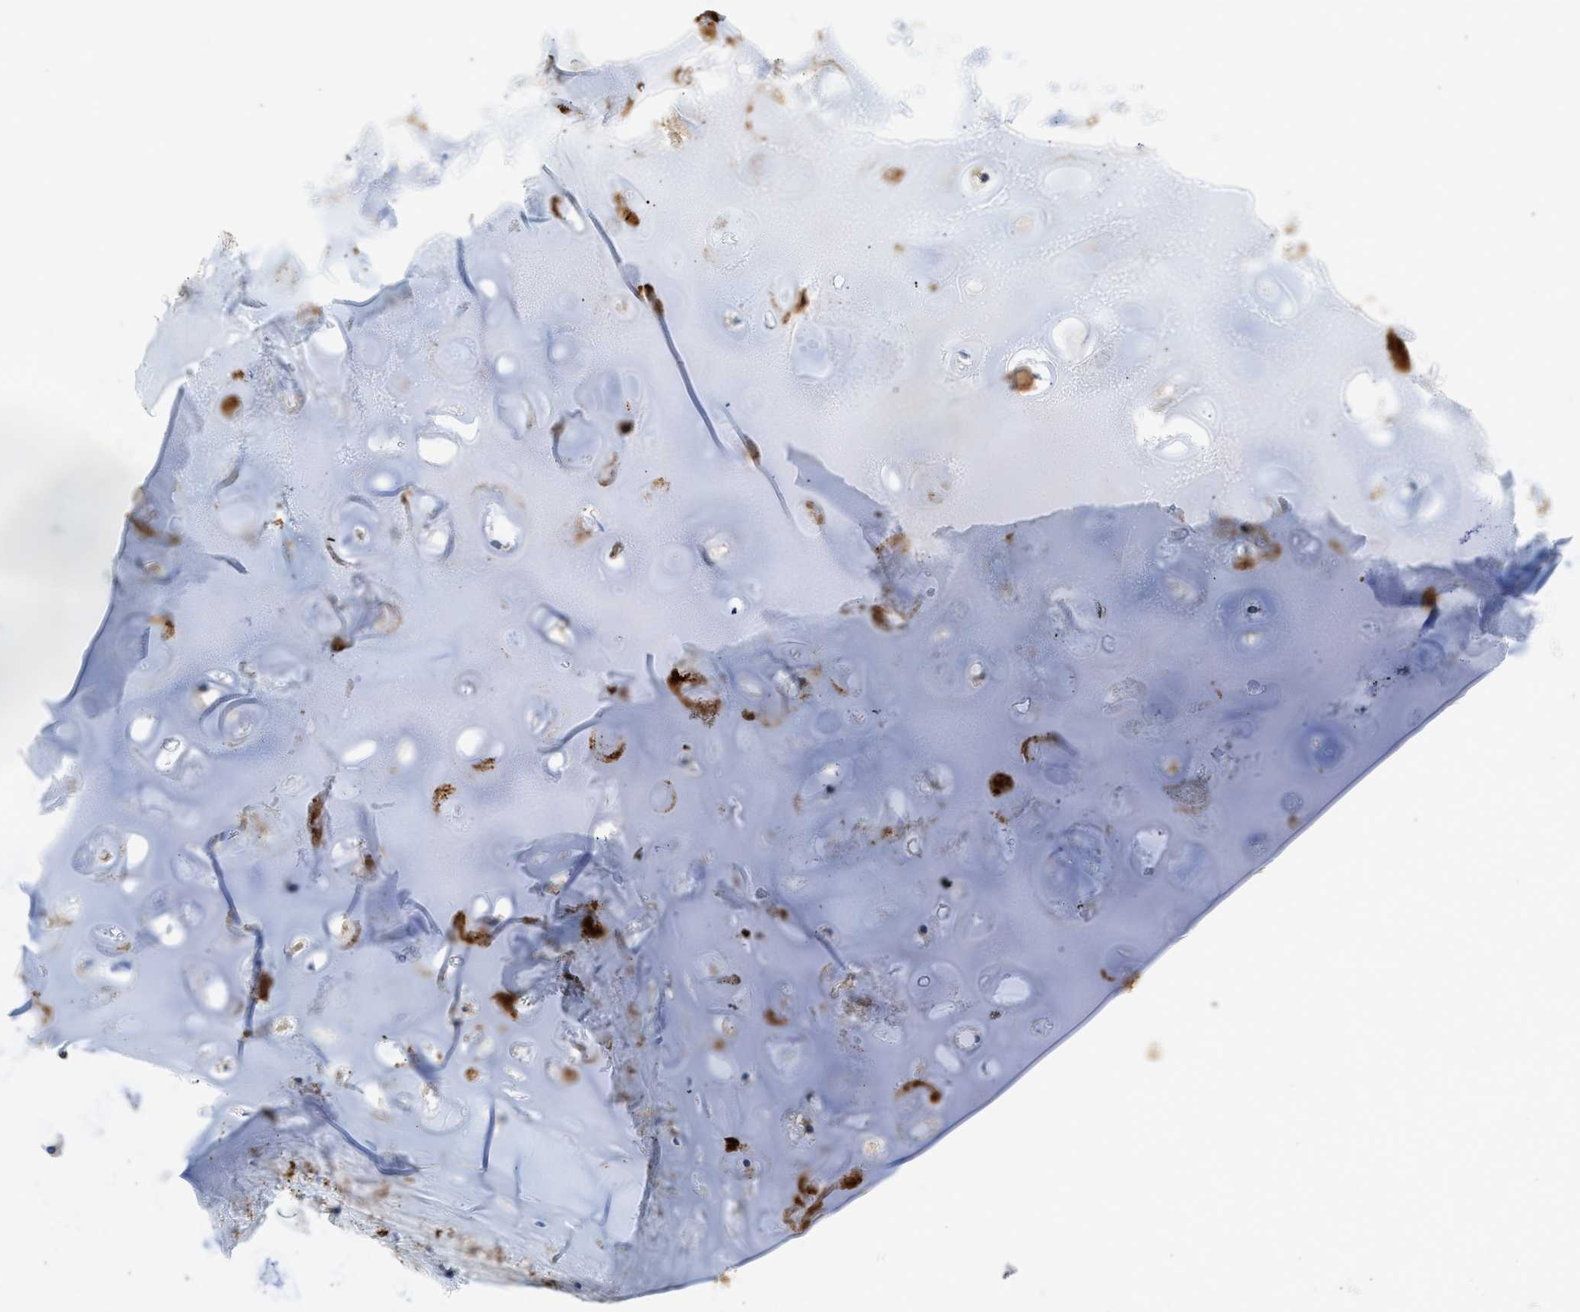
{"staining": {"intensity": "negative", "quantity": "none", "location": "none"}, "tissue": "adipose tissue", "cell_type": "Adipocytes", "image_type": "normal", "snomed": [{"axis": "morphology", "description": "Normal tissue, NOS"}, {"axis": "topography", "description": "Cartilage tissue"}, {"axis": "topography", "description": "Bronchus"}], "caption": "High power microscopy histopathology image of an immunohistochemistry (IHC) image of benign adipose tissue, revealing no significant staining in adipocytes.", "gene": "LPIN2", "patient": {"sex": "female", "age": 73}}